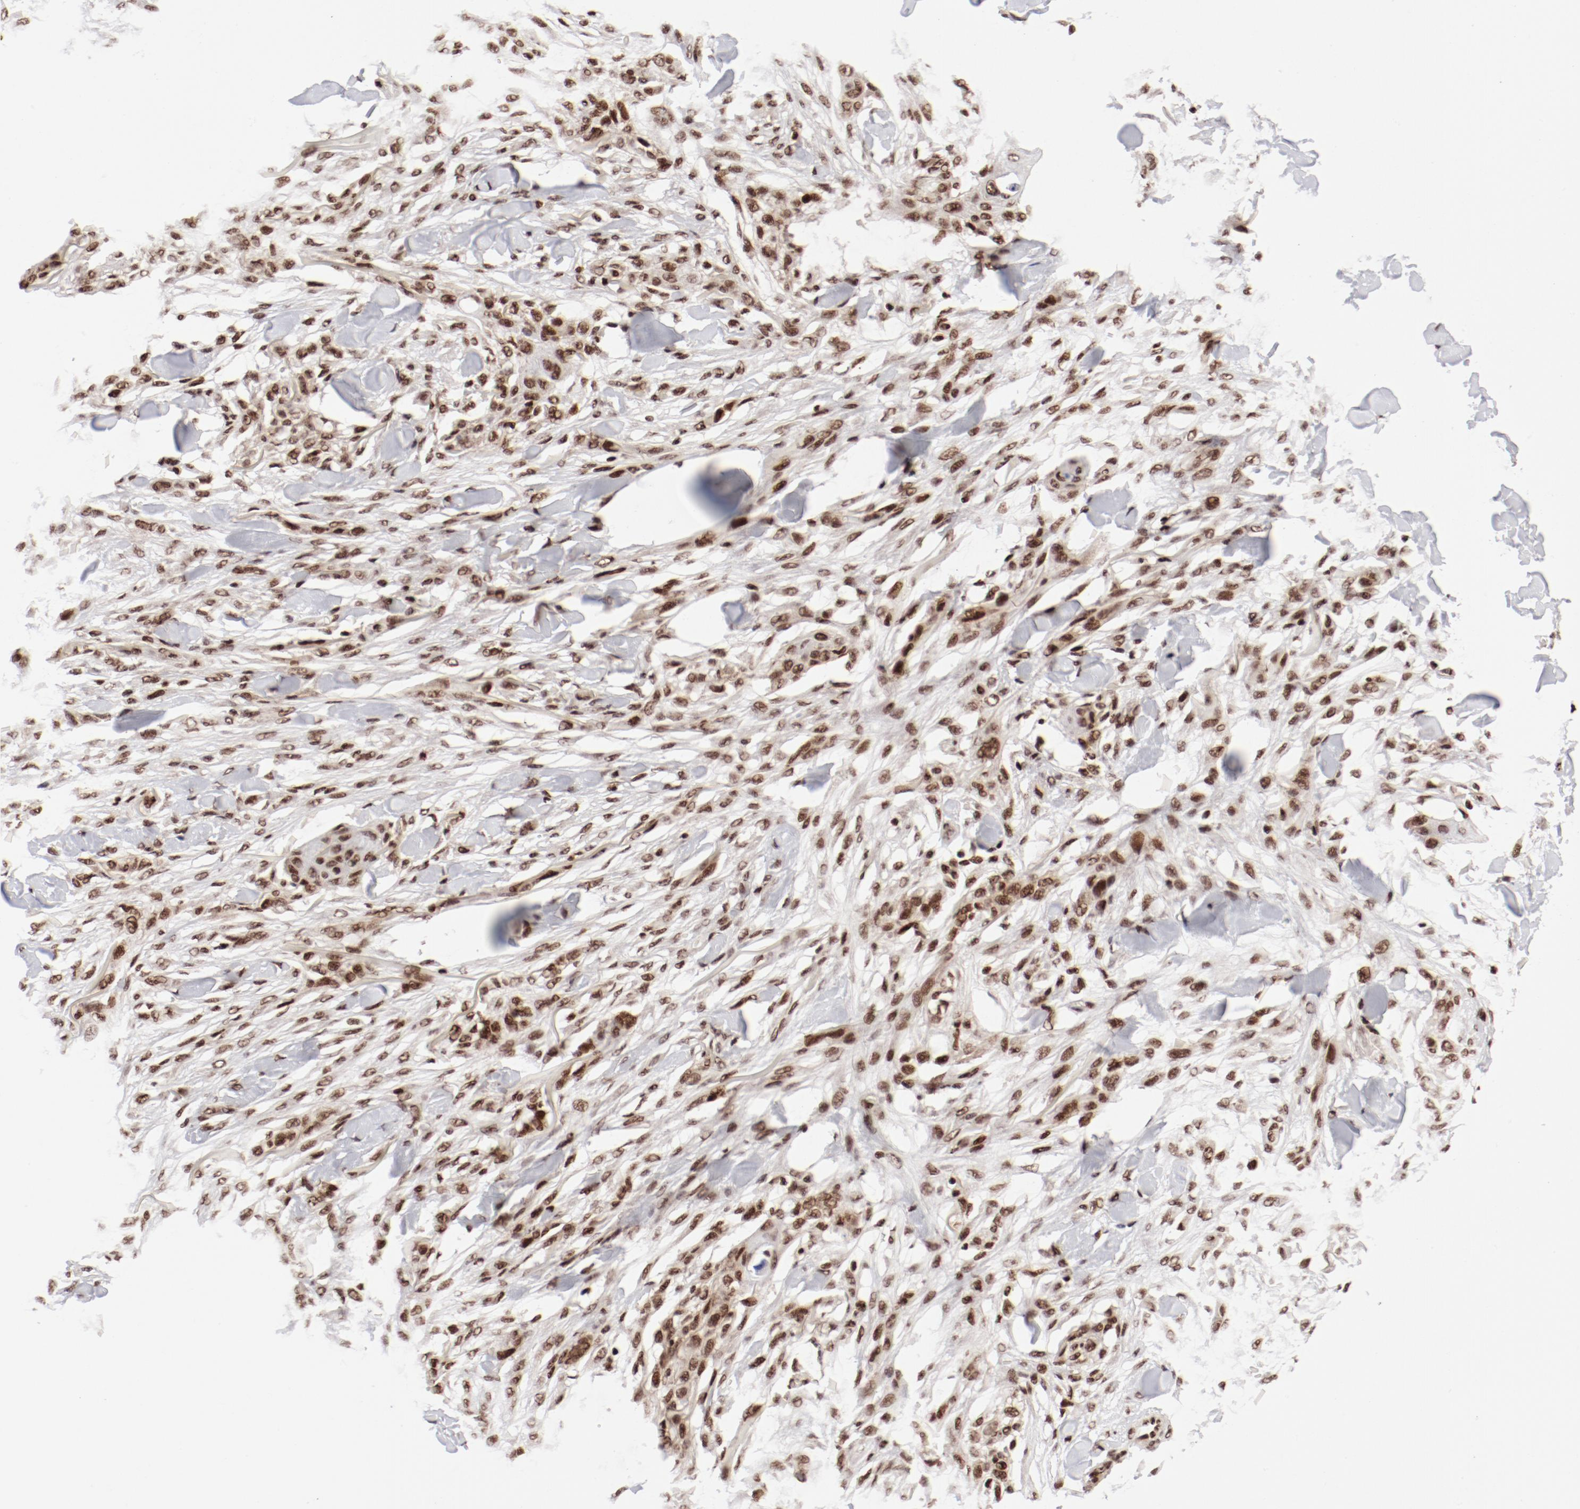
{"staining": {"intensity": "strong", "quantity": ">75%", "location": "nuclear"}, "tissue": "skin cancer", "cell_type": "Tumor cells", "image_type": "cancer", "snomed": [{"axis": "morphology", "description": "Normal tissue, NOS"}, {"axis": "morphology", "description": "Squamous cell carcinoma, NOS"}, {"axis": "topography", "description": "Skin"}], "caption": "Immunohistochemical staining of squamous cell carcinoma (skin) reveals high levels of strong nuclear protein staining in about >75% of tumor cells.", "gene": "NFYB", "patient": {"sex": "female", "age": 59}}